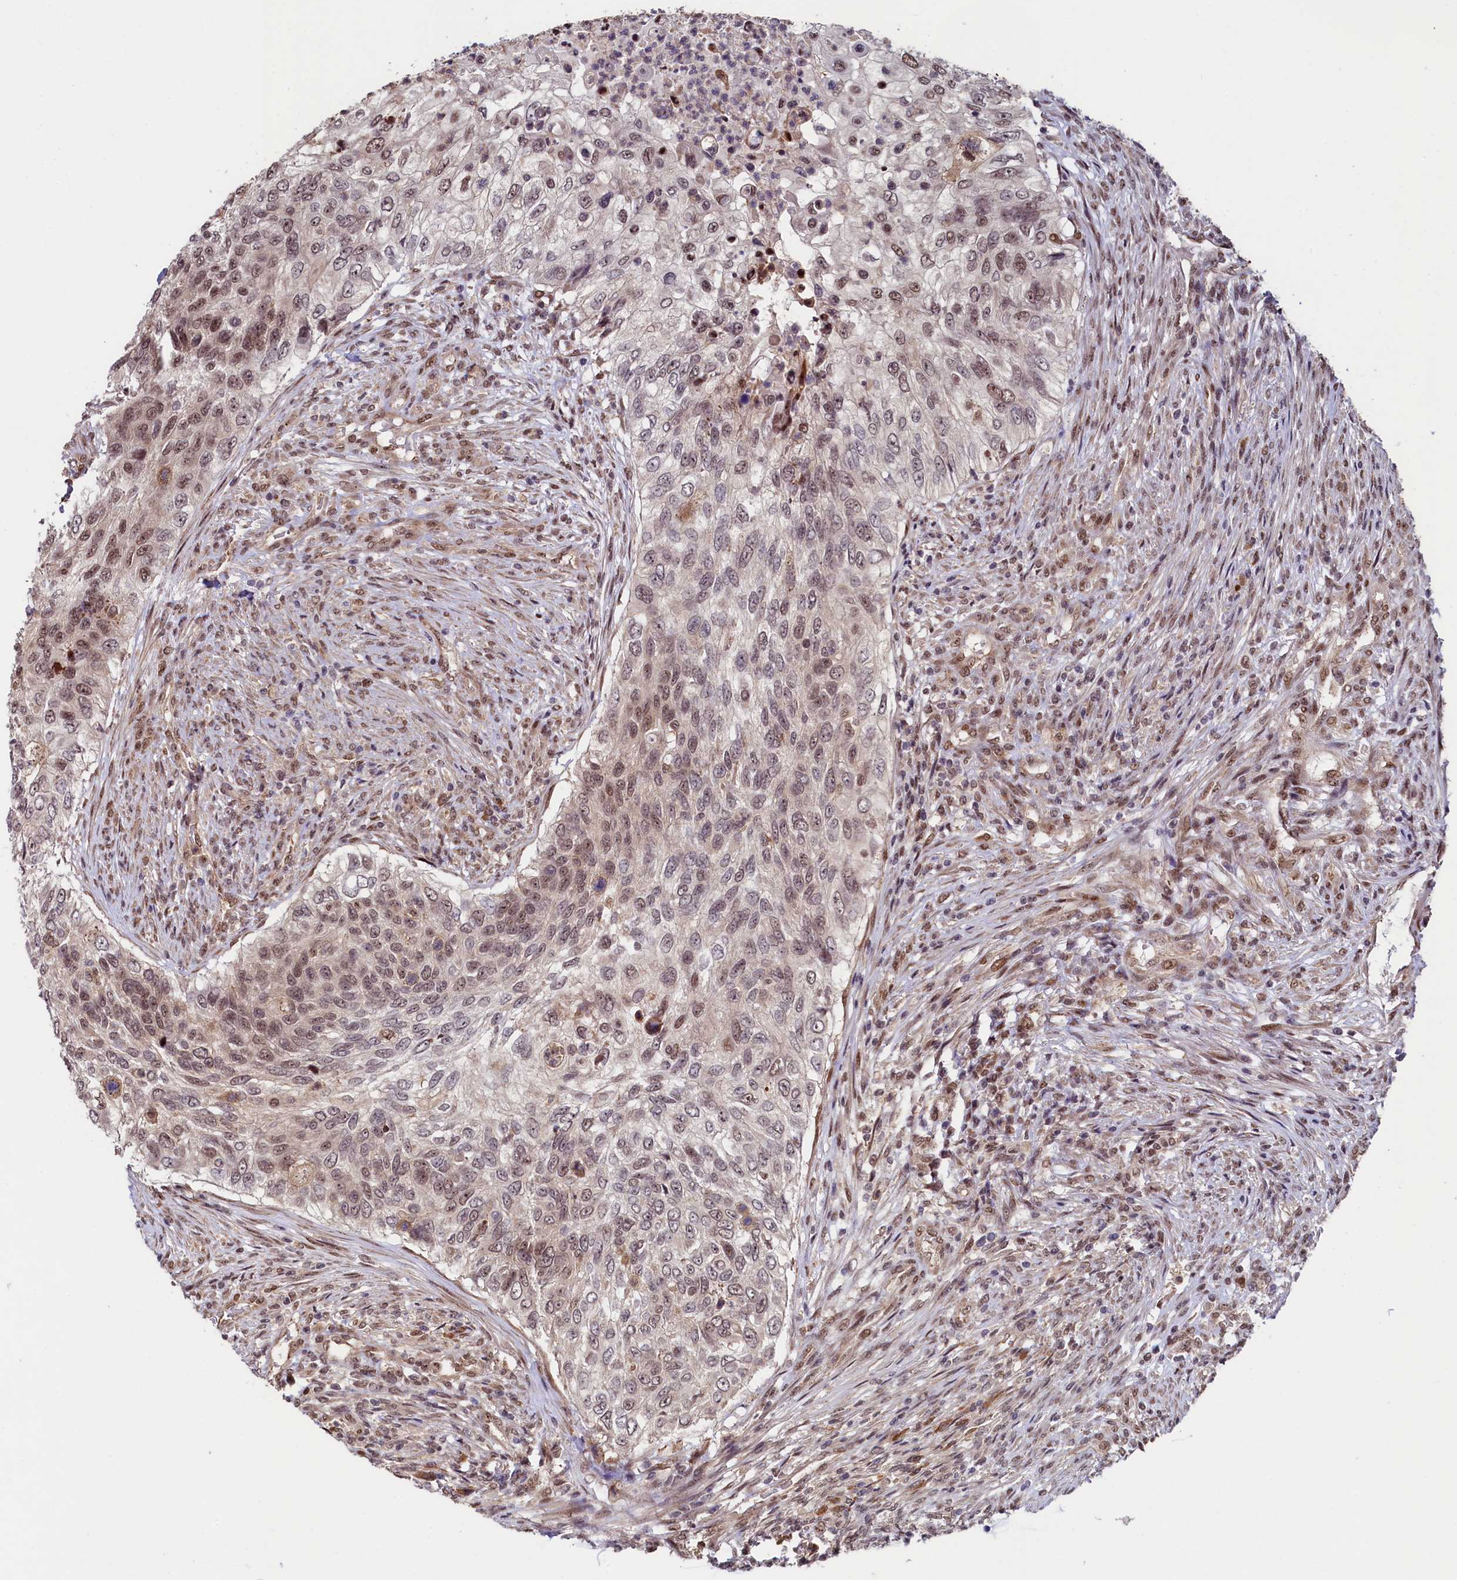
{"staining": {"intensity": "moderate", "quantity": ">75%", "location": "nuclear"}, "tissue": "urothelial cancer", "cell_type": "Tumor cells", "image_type": "cancer", "snomed": [{"axis": "morphology", "description": "Urothelial carcinoma, High grade"}, {"axis": "topography", "description": "Urinary bladder"}], "caption": "Protein expression analysis of high-grade urothelial carcinoma displays moderate nuclear expression in approximately >75% of tumor cells.", "gene": "LEO1", "patient": {"sex": "female", "age": 60}}